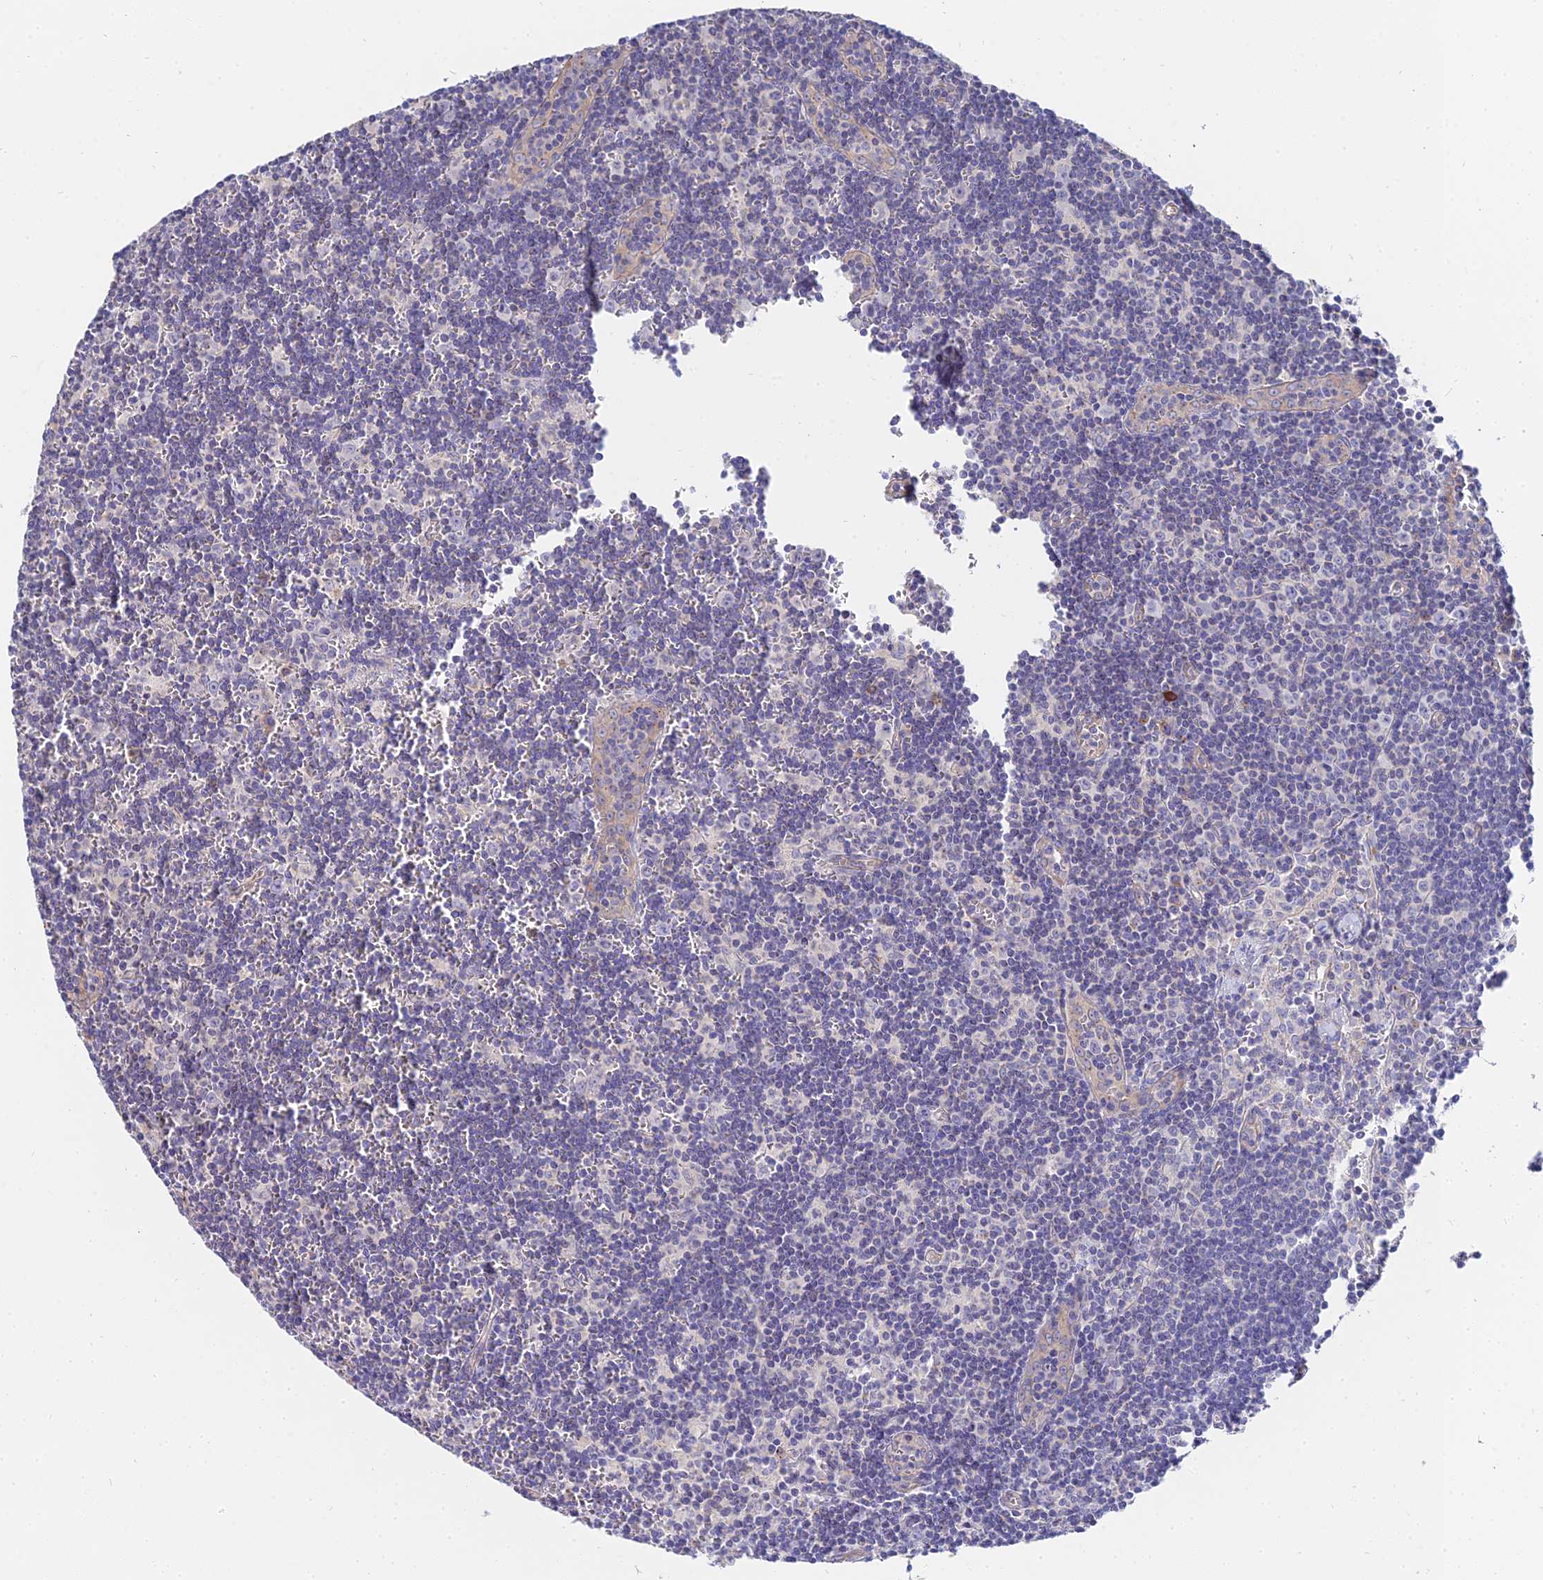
{"staining": {"intensity": "strong", "quantity": "<25%", "location": "cytoplasmic/membranous"}, "tissue": "lymph node", "cell_type": "Non-germinal center cells", "image_type": "normal", "snomed": [{"axis": "morphology", "description": "Normal tissue, NOS"}, {"axis": "topography", "description": "Lymph node"}], "caption": "Protein expression analysis of normal human lymph node reveals strong cytoplasmic/membranous positivity in approximately <25% of non-germinal center cells. The staining was performed using DAB to visualize the protein expression in brown, while the nuclei were stained in blue with hematoxylin (Magnification: 20x).", "gene": "APOBEC3H", "patient": {"sex": "female", "age": 32}}